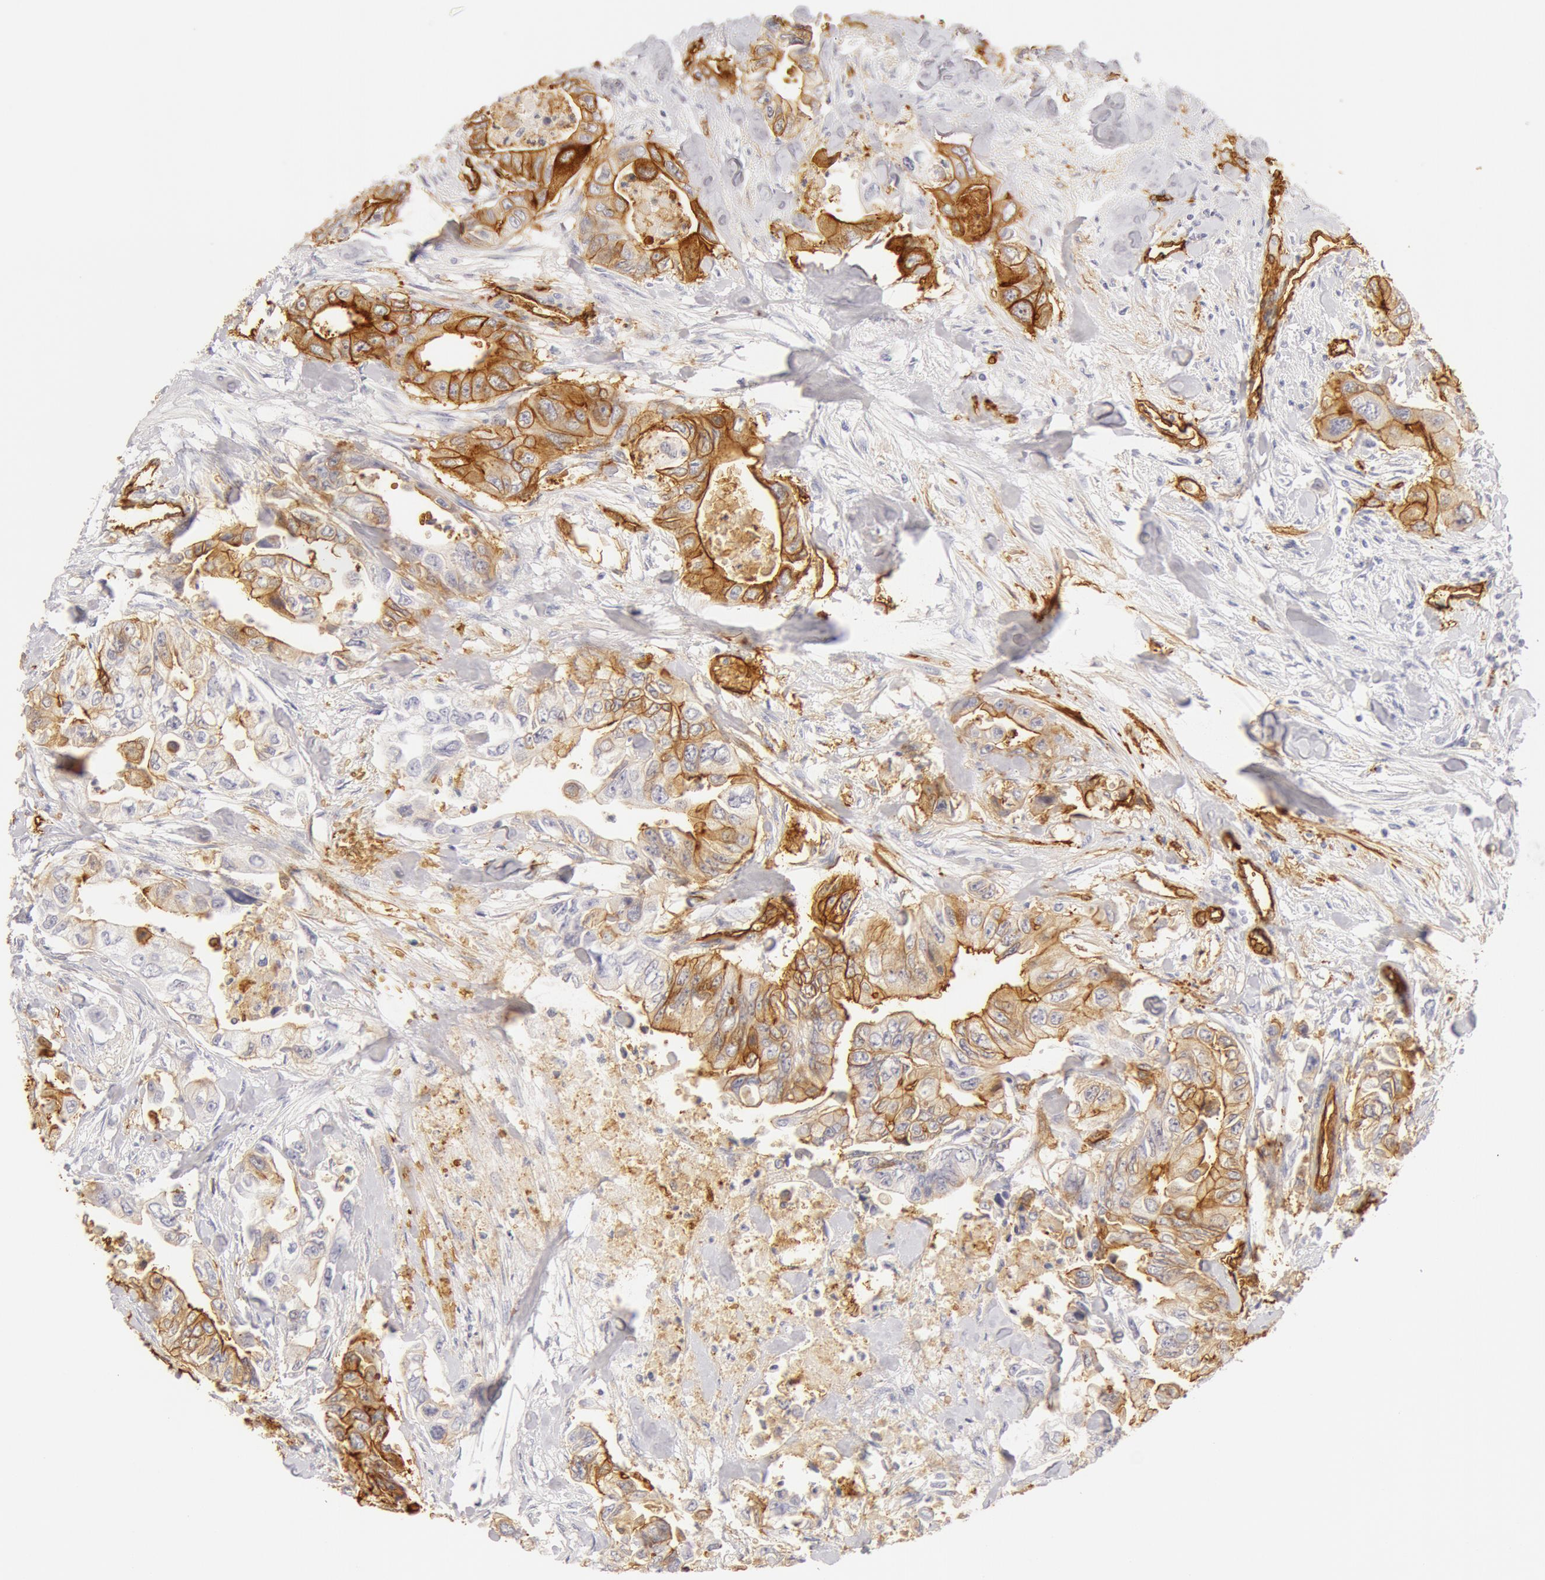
{"staining": {"intensity": "moderate", "quantity": "25%-75%", "location": "cytoplasmic/membranous"}, "tissue": "colorectal cancer", "cell_type": "Tumor cells", "image_type": "cancer", "snomed": [{"axis": "morphology", "description": "Adenocarcinoma, NOS"}, {"axis": "topography", "description": "Colon"}], "caption": "Human colorectal cancer (adenocarcinoma) stained with a protein marker reveals moderate staining in tumor cells.", "gene": "AQP1", "patient": {"sex": "female", "age": 11}}